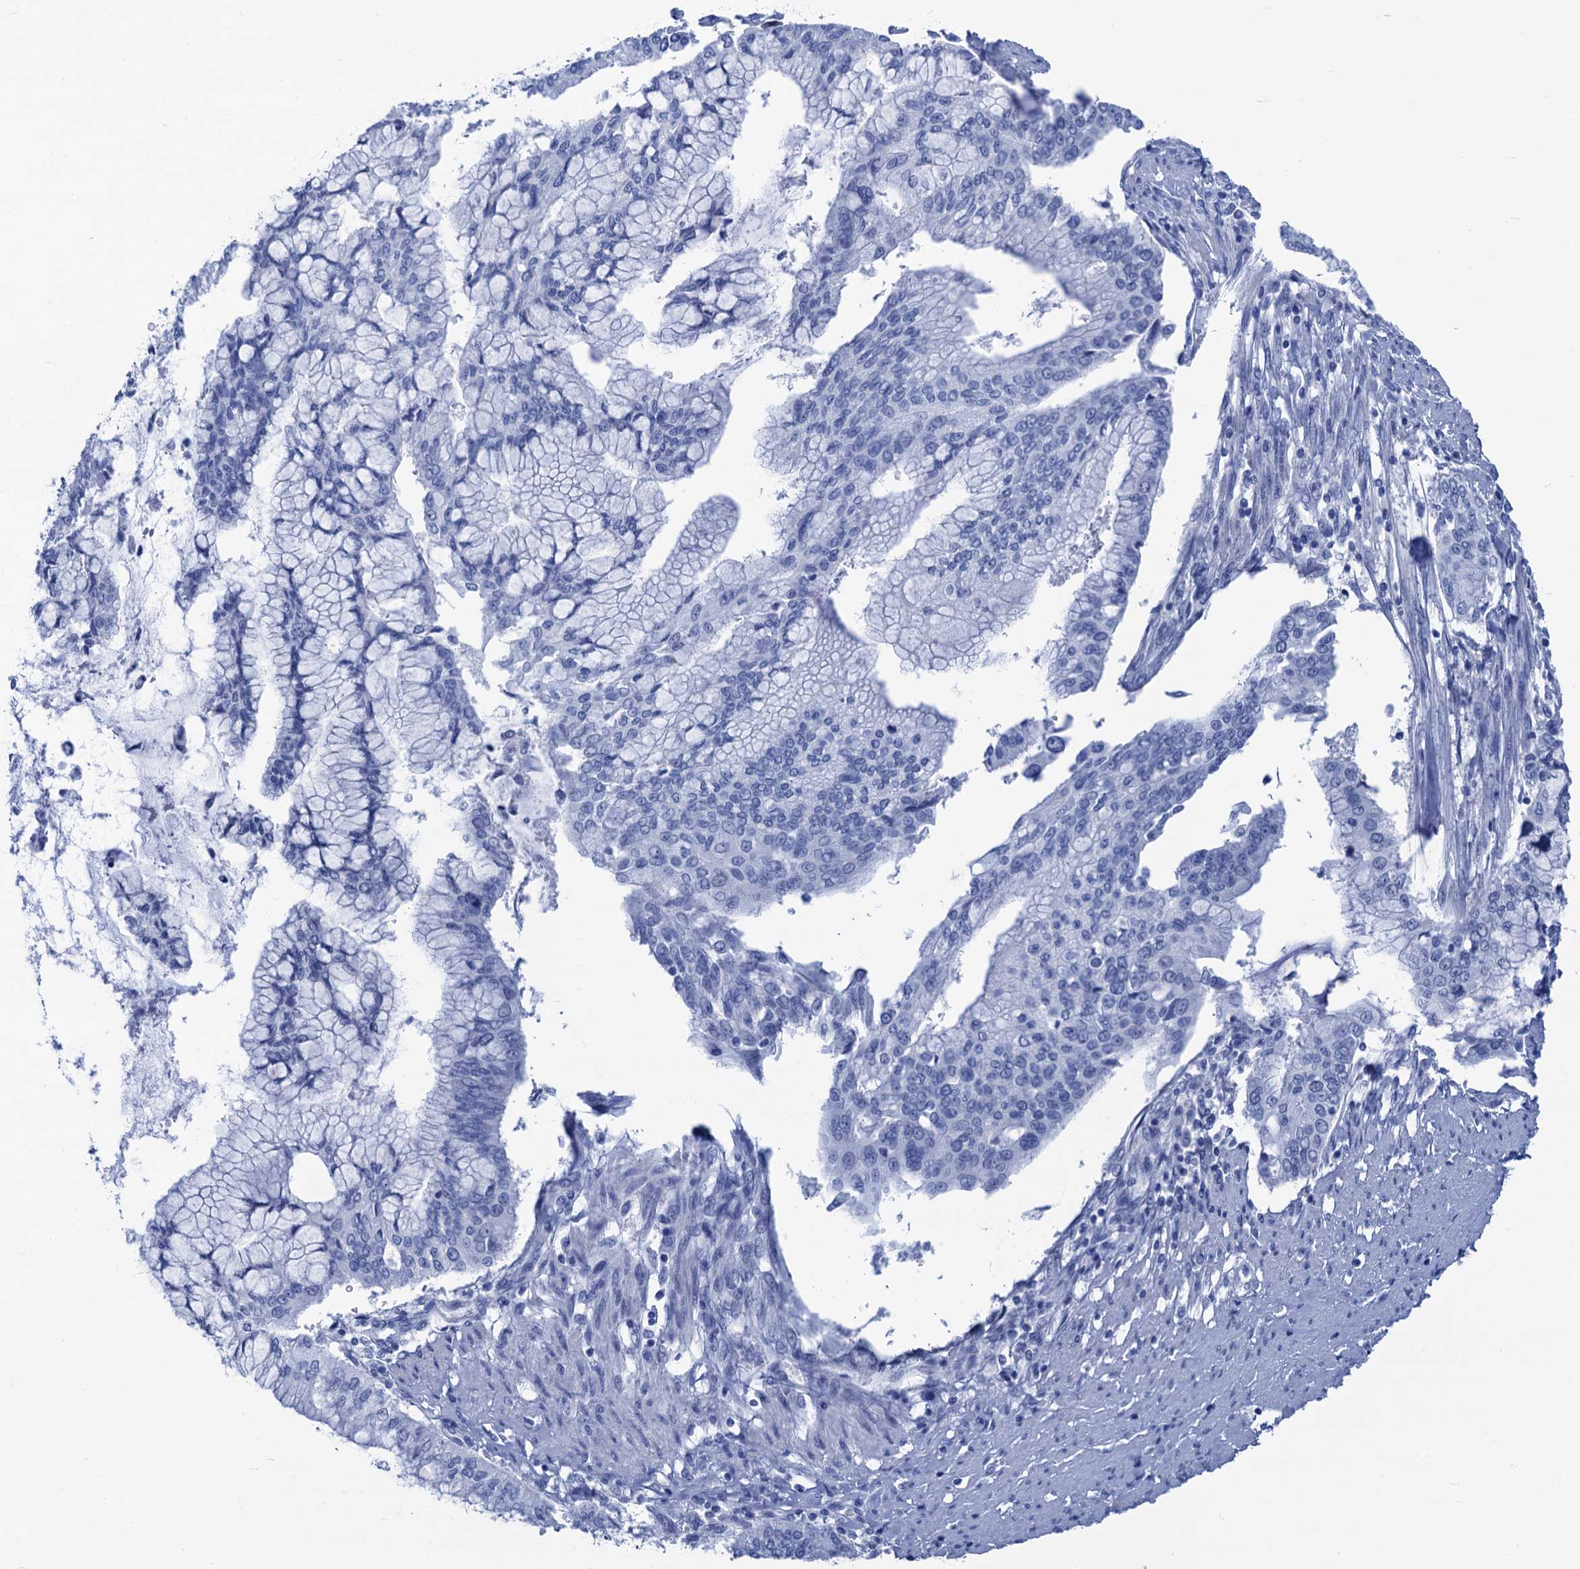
{"staining": {"intensity": "negative", "quantity": "none", "location": "none"}, "tissue": "pancreatic cancer", "cell_type": "Tumor cells", "image_type": "cancer", "snomed": [{"axis": "morphology", "description": "Adenocarcinoma, NOS"}, {"axis": "topography", "description": "Pancreas"}], "caption": "Photomicrograph shows no significant protein staining in tumor cells of adenocarcinoma (pancreatic).", "gene": "CABYR", "patient": {"sex": "male", "age": 46}}